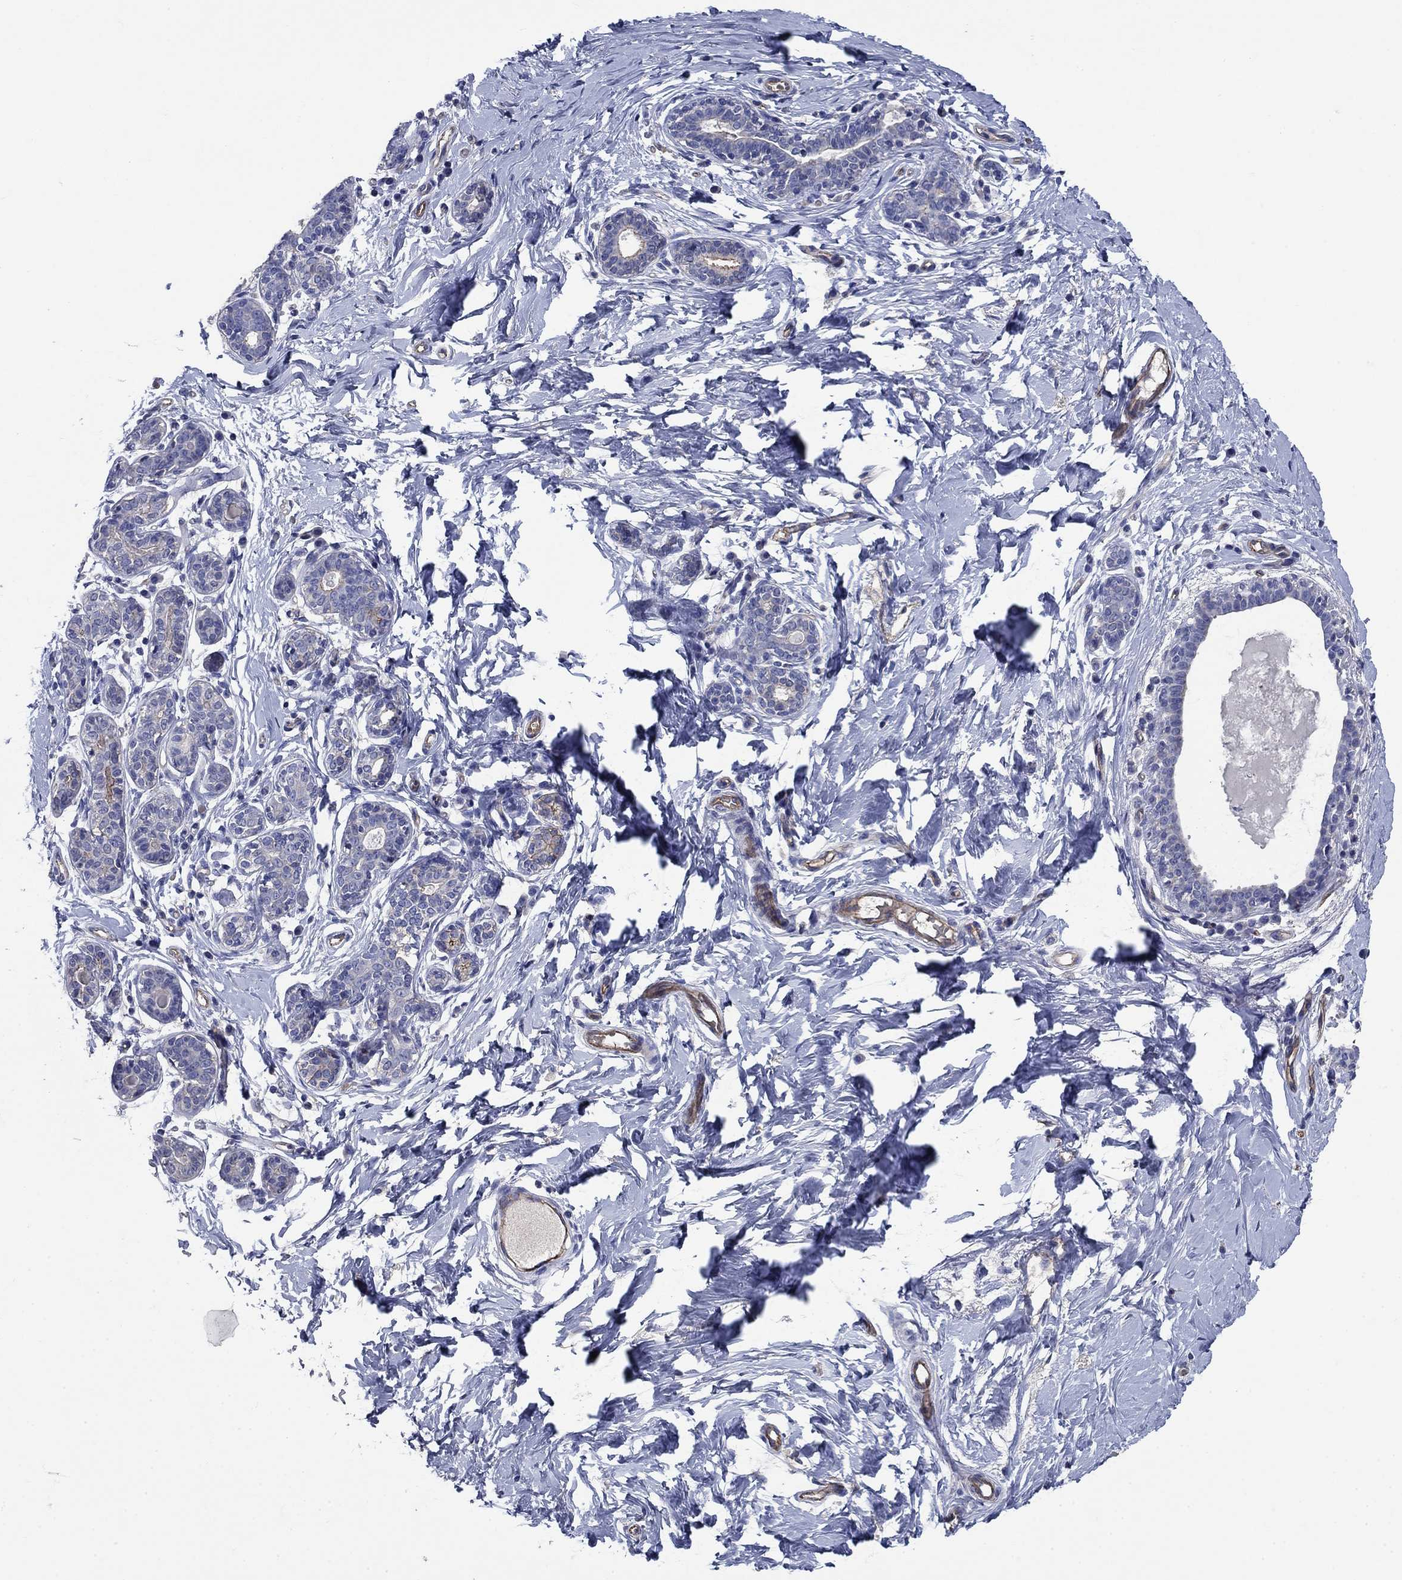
{"staining": {"intensity": "moderate", "quantity": "<25%", "location": "cytoplasmic/membranous"}, "tissue": "breast", "cell_type": "Glandular cells", "image_type": "normal", "snomed": [{"axis": "morphology", "description": "Normal tissue, NOS"}, {"axis": "topography", "description": "Breast"}], "caption": "A brown stain labels moderate cytoplasmic/membranous staining of a protein in glandular cells of benign human breast. The protein is shown in brown color, while the nuclei are stained blue.", "gene": "FLNC", "patient": {"sex": "female", "age": 37}}